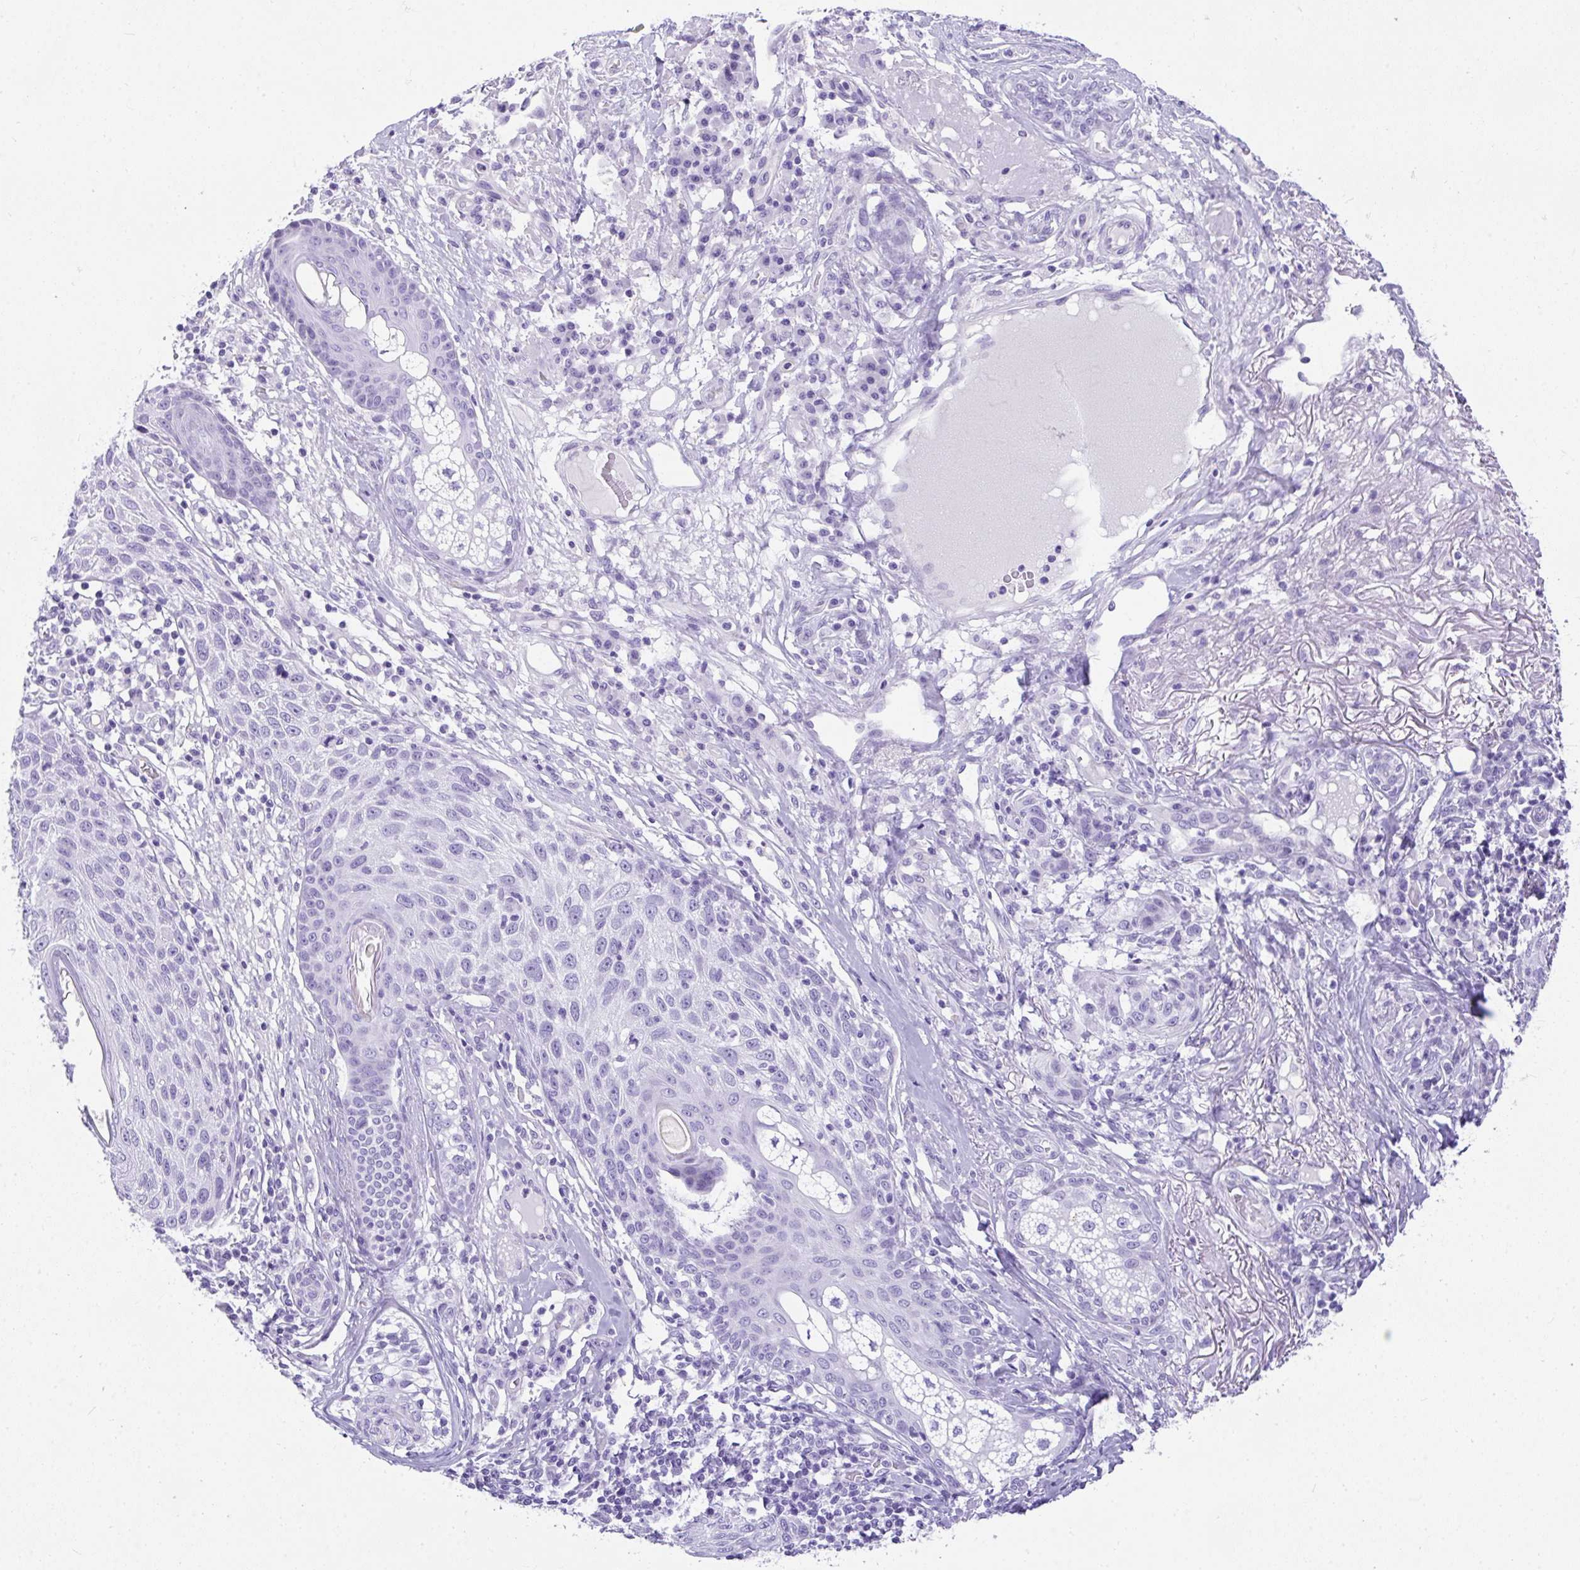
{"staining": {"intensity": "negative", "quantity": "none", "location": "none"}, "tissue": "skin cancer", "cell_type": "Tumor cells", "image_type": "cancer", "snomed": [{"axis": "morphology", "description": "Squamous cell carcinoma, NOS"}, {"axis": "topography", "description": "Skin"}], "caption": "Tumor cells show no significant expression in skin squamous cell carcinoma.", "gene": "AVIL", "patient": {"sex": "female", "age": 87}}